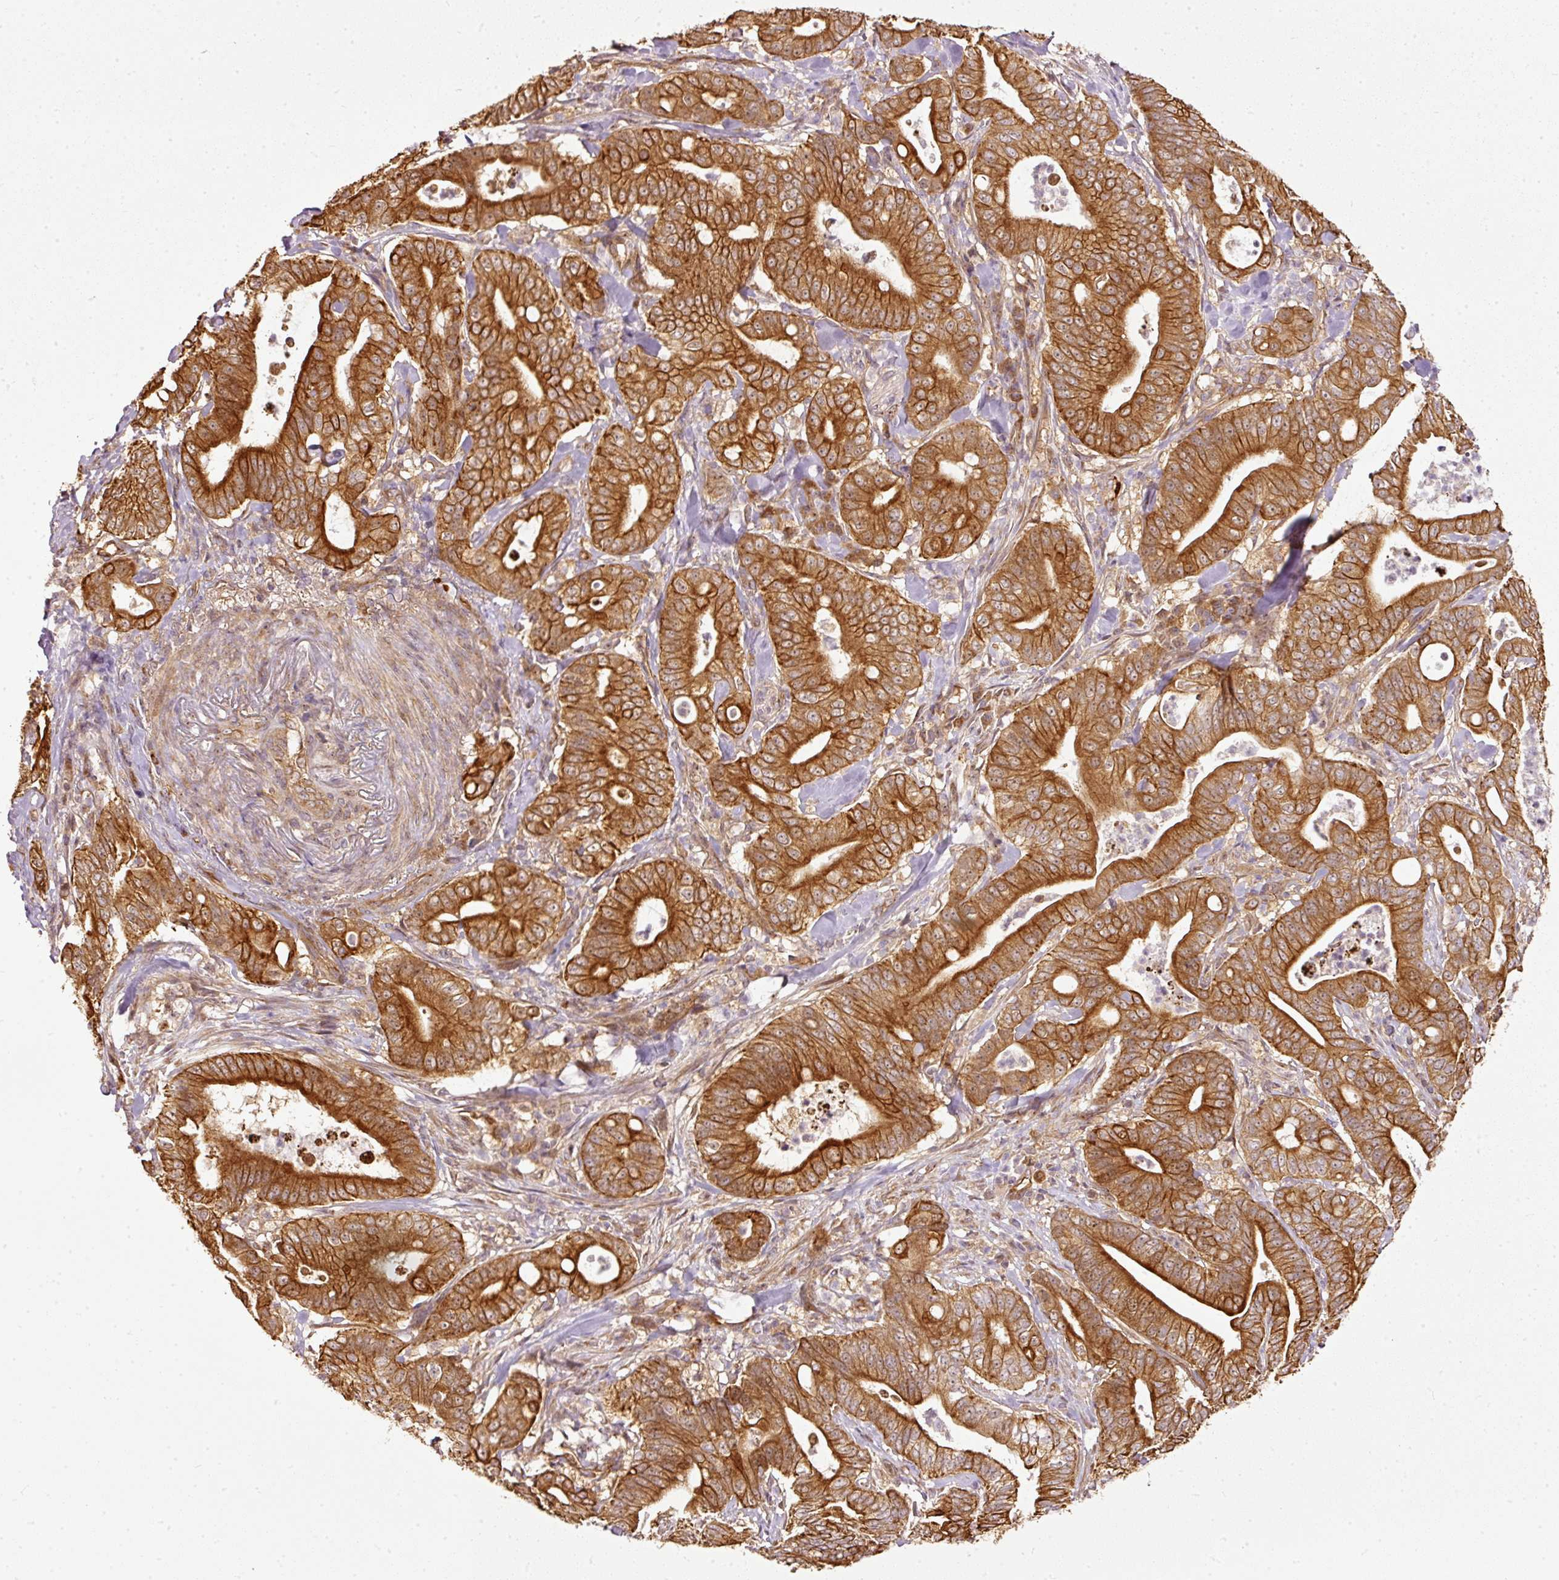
{"staining": {"intensity": "strong", "quantity": ">75%", "location": "cytoplasmic/membranous"}, "tissue": "pancreatic cancer", "cell_type": "Tumor cells", "image_type": "cancer", "snomed": [{"axis": "morphology", "description": "Adenocarcinoma, NOS"}, {"axis": "topography", "description": "Pancreas"}], "caption": "Pancreatic cancer (adenocarcinoma) was stained to show a protein in brown. There is high levels of strong cytoplasmic/membranous staining in about >75% of tumor cells.", "gene": "MIF4GD", "patient": {"sex": "male", "age": 71}}